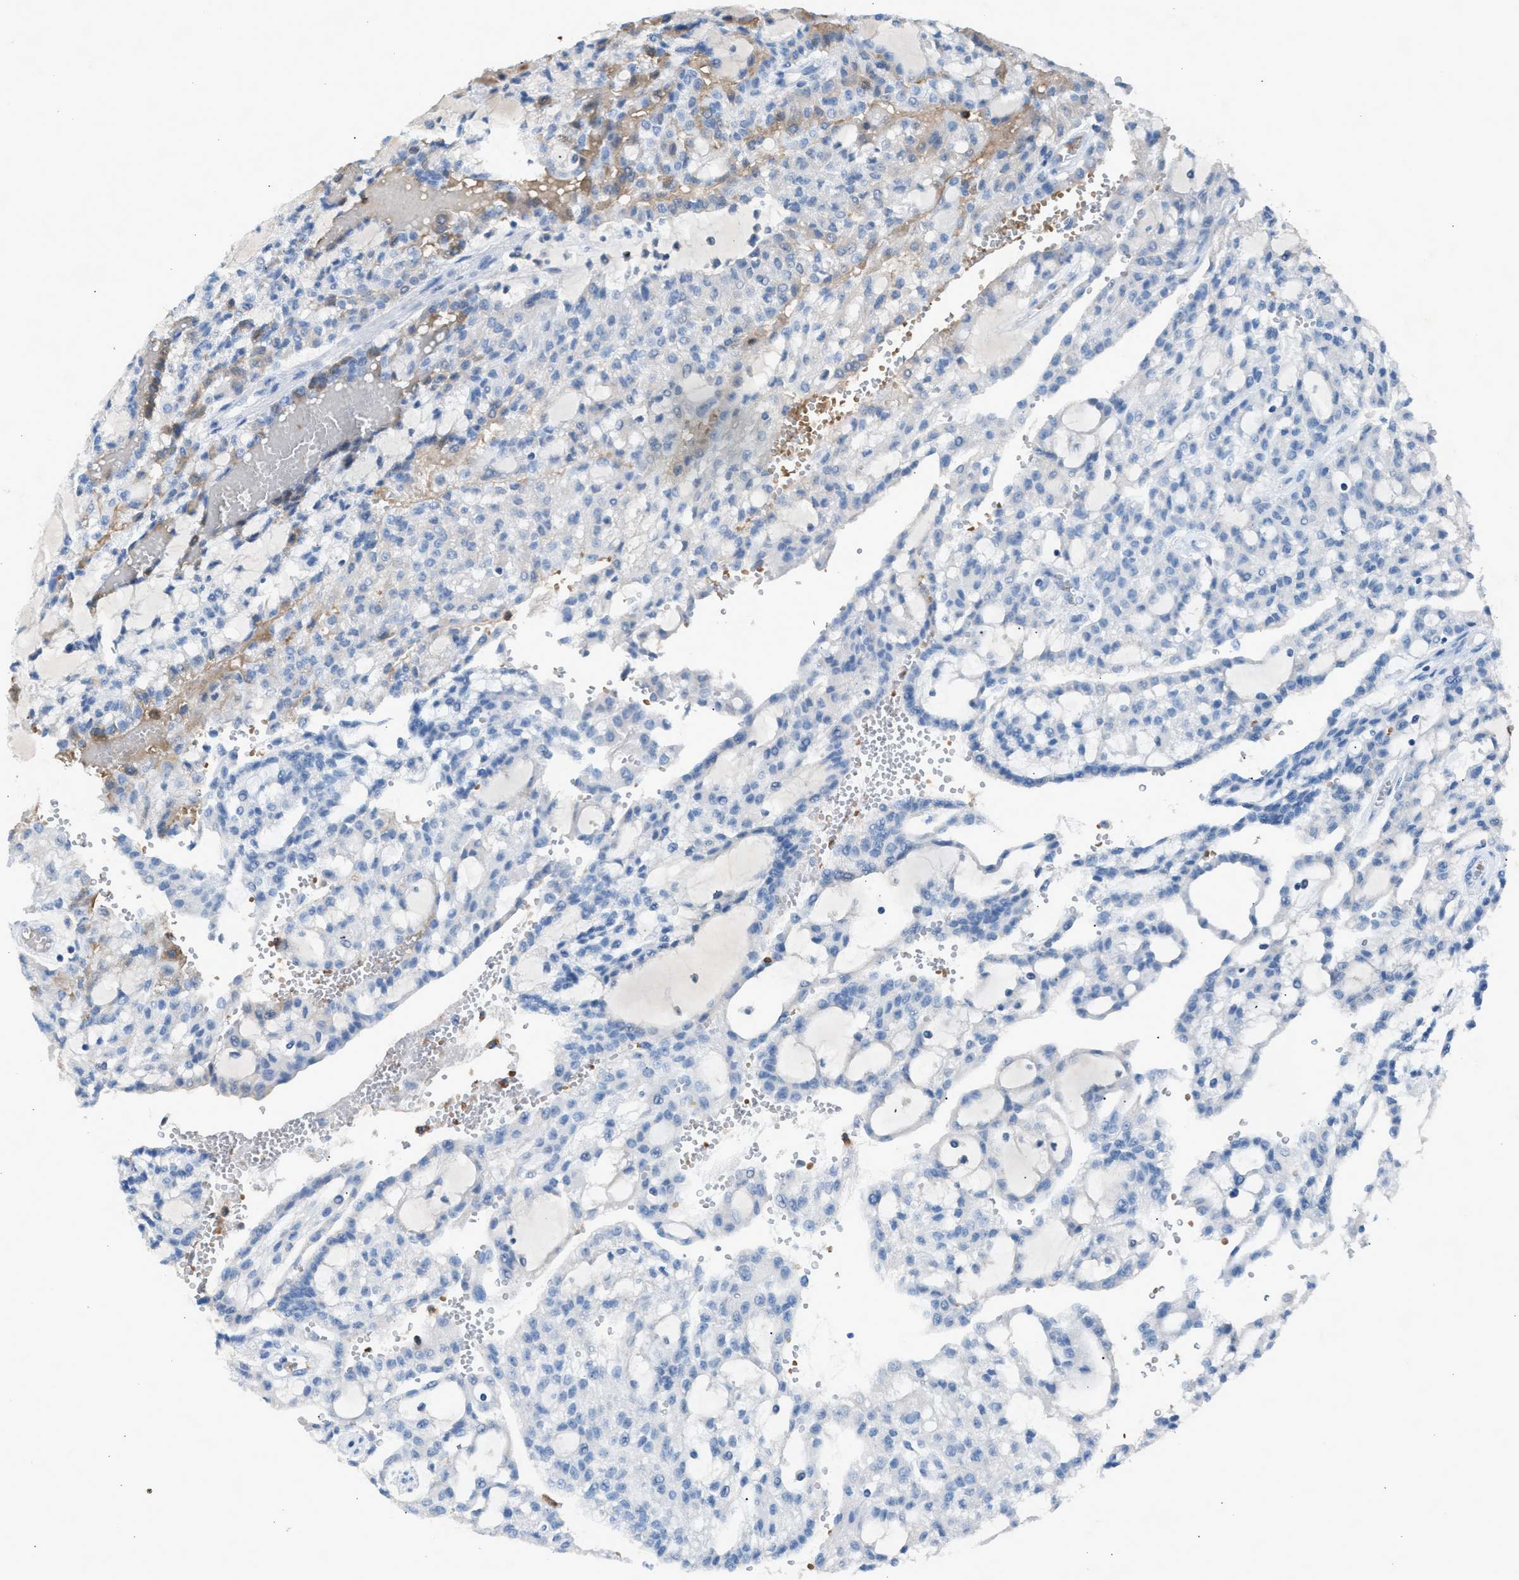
{"staining": {"intensity": "negative", "quantity": "none", "location": "none"}, "tissue": "renal cancer", "cell_type": "Tumor cells", "image_type": "cancer", "snomed": [{"axis": "morphology", "description": "Adenocarcinoma, NOS"}, {"axis": "topography", "description": "Kidney"}], "caption": "IHC histopathology image of adenocarcinoma (renal) stained for a protein (brown), which exhibits no expression in tumor cells.", "gene": "CFAP77", "patient": {"sex": "male", "age": 63}}